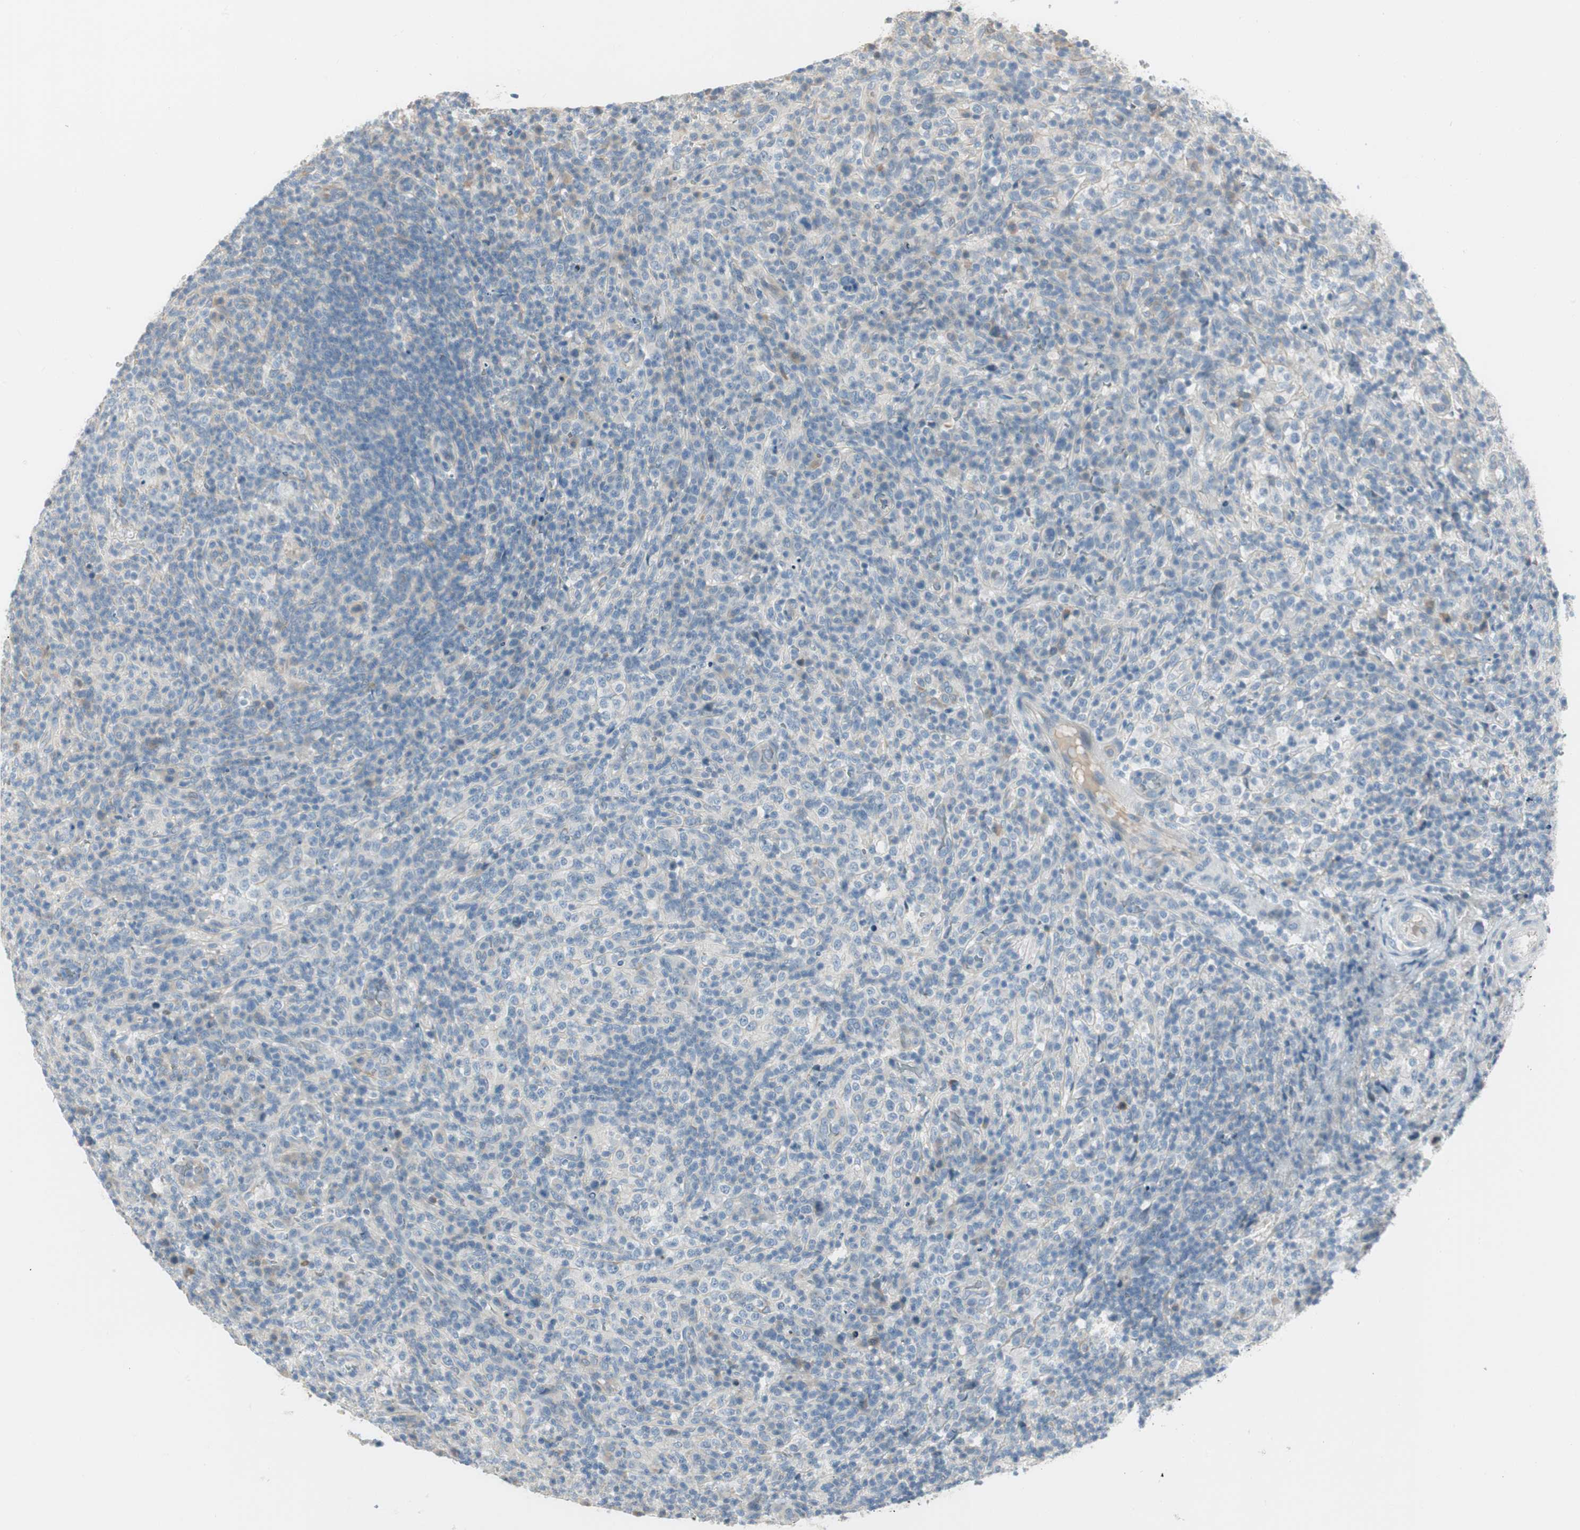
{"staining": {"intensity": "negative", "quantity": "none", "location": "none"}, "tissue": "lymphoma", "cell_type": "Tumor cells", "image_type": "cancer", "snomed": [{"axis": "morphology", "description": "Malignant lymphoma, non-Hodgkin's type, High grade"}, {"axis": "topography", "description": "Lymph node"}], "caption": "IHC photomicrograph of neoplastic tissue: human malignant lymphoma, non-Hodgkin's type (high-grade) stained with DAB (3,3'-diaminobenzidine) exhibits no significant protein positivity in tumor cells.", "gene": "SPINK4", "patient": {"sex": "female", "age": 76}}